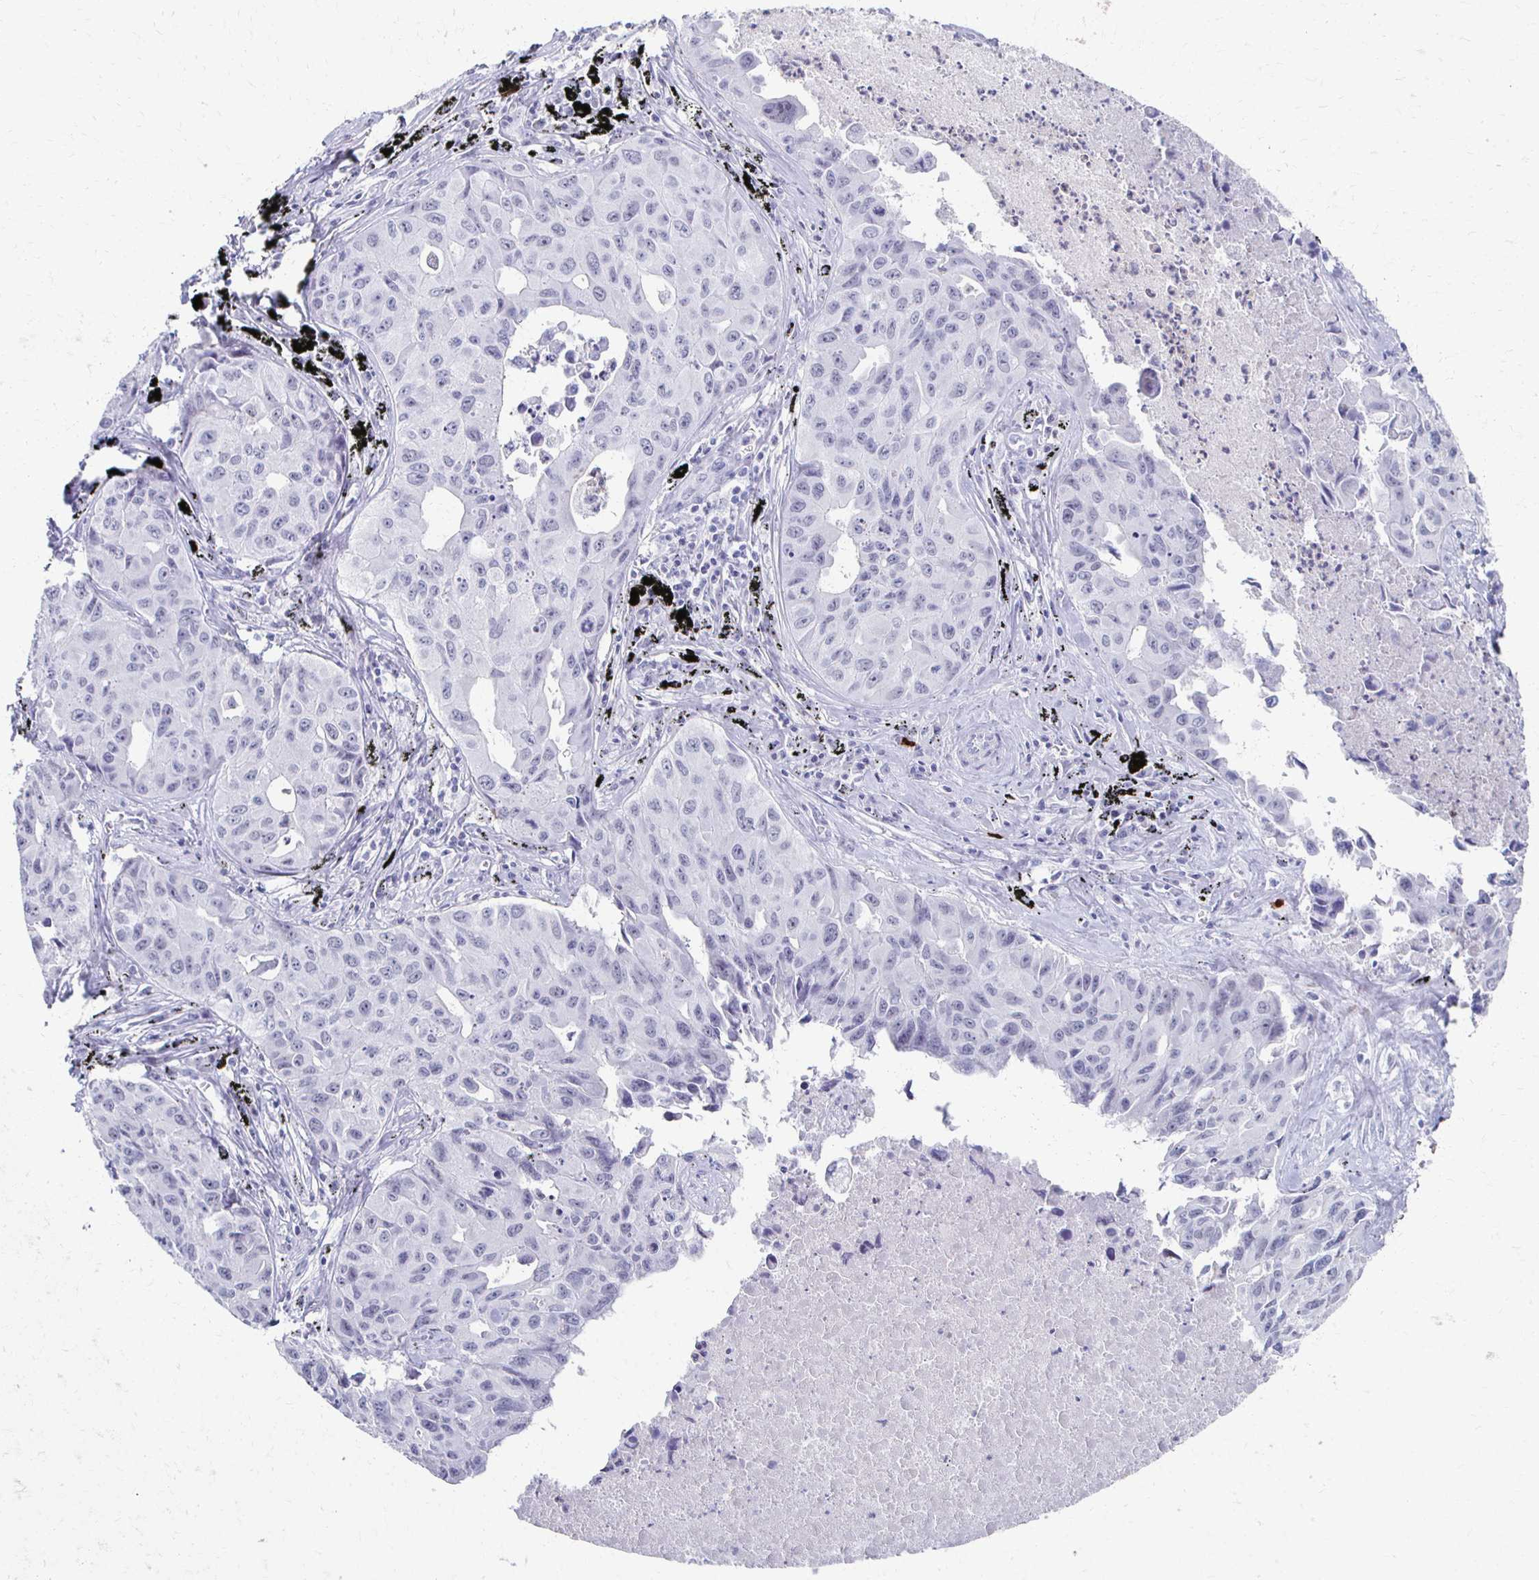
{"staining": {"intensity": "negative", "quantity": "none", "location": "none"}, "tissue": "lung cancer", "cell_type": "Tumor cells", "image_type": "cancer", "snomed": [{"axis": "morphology", "description": "Adenocarcinoma, NOS"}, {"axis": "topography", "description": "Lymph node"}, {"axis": "topography", "description": "Lung"}], "caption": "This is an immunohistochemistry (IHC) photomicrograph of lung adenocarcinoma. There is no staining in tumor cells.", "gene": "CXCR2", "patient": {"sex": "male", "age": 64}}